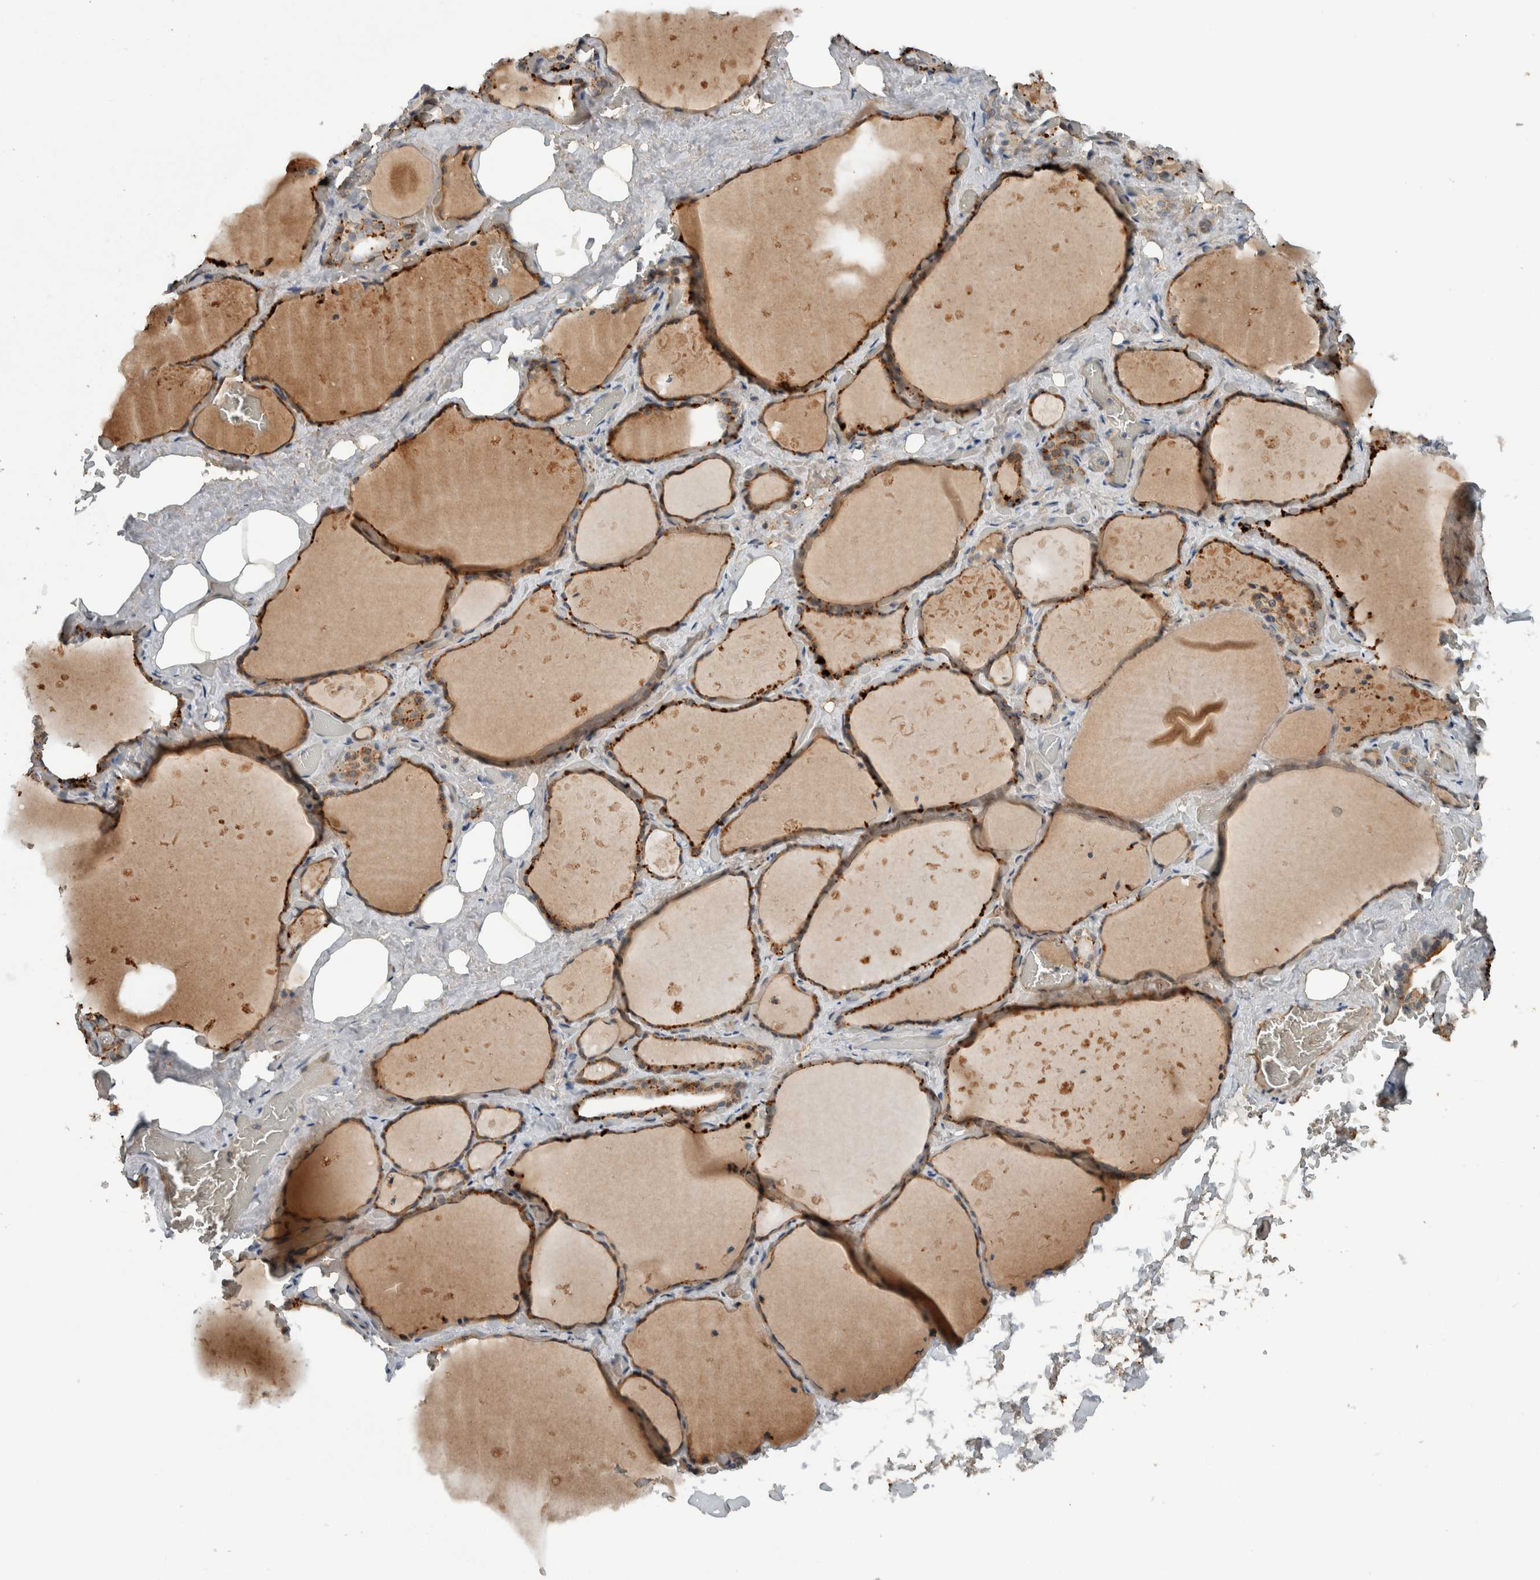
{"staining": {"intensity": "weak", "quantity": ">75%", "location": "cytoplasmic/membranous"}, "tissue": "thyroid gland", "cell_type": "Glandular cells", "image_type": "normal", "snomed": [{"axis": "morphology", "description": "Normal tissue, NOS"}, {"axis": "topography", "description": "Thyroid gland"}], "caption": "DAB immunohistochemical staining of benign human thyroid gland shows weak cytoplasmic/membranous protein staining in about >75% of glandular cells. (brown staining indicates protein expression, while blue staining denotes nuclei).", "gene": "ARMC7", "patient": {"sex": "male", "age": 61}}